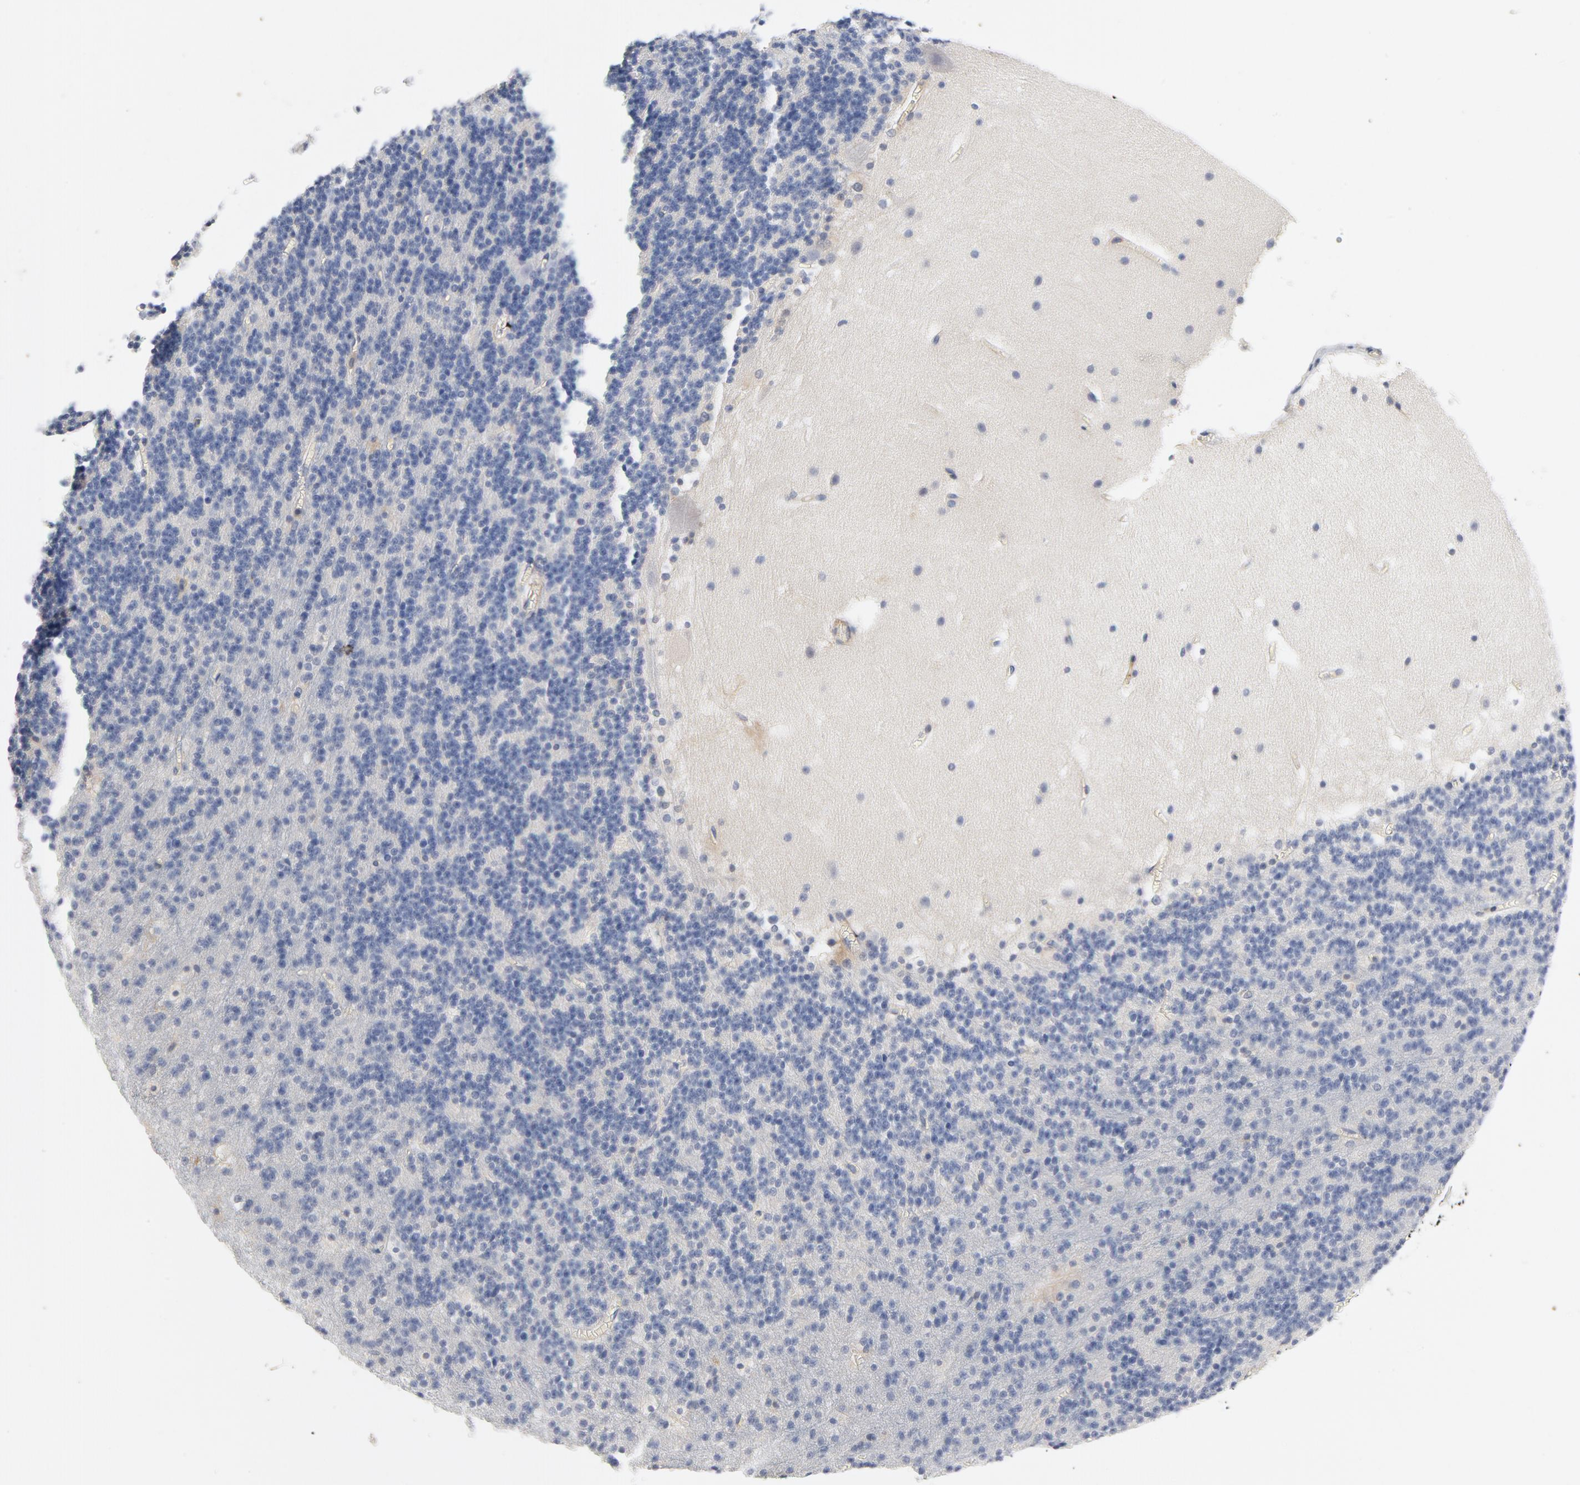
{"staining": {"intensity": "negative", "quantity": "none", "location": "none"}, "tissue": "cerebellum", "cell_type": "Cells in granular layer", "image_type": "normal", "snomed": [{"axis": "morphology", "description": "Normal tissue, NOS"}, {"axis": "topography", "description": "Cerebellum"}], "caption": "This image is of unremarkable cerebellum stained with immunohistochemistry to label a protein in brown with the nuclei are counter-stained blue. There is no expression in cells in granular layer.", "gene": "ROCK1", "patient": {"sex": "male", "age": 45}}